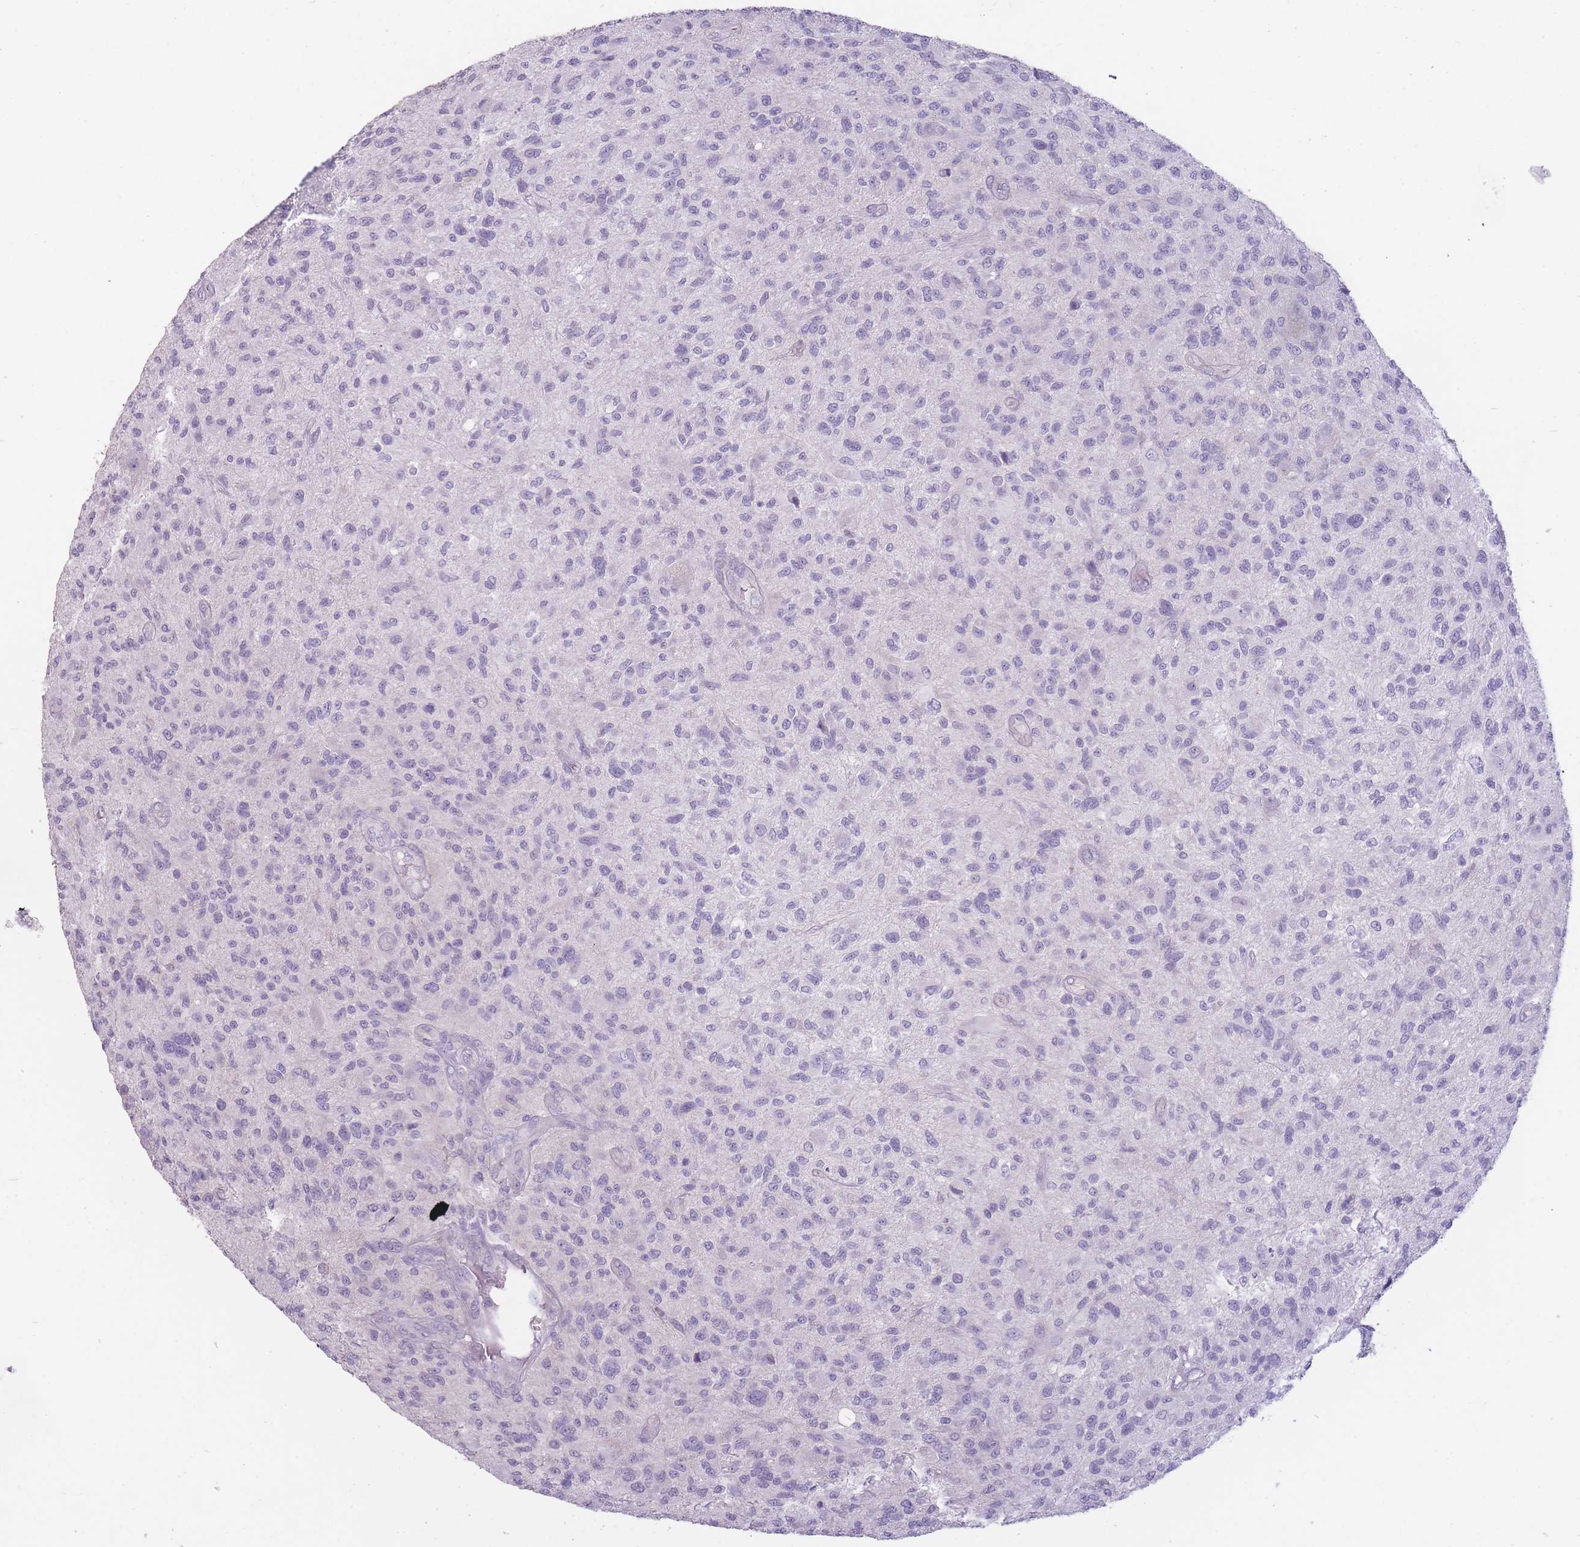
{"staining": {"intensity": "negative", "quantity": "none", "location": "none"}, "tissue": "glioma", "cell_type": "Tumor cells", "image_type": "cancer", "snomed": [{"axis": "morphology", "description": "Glioma, malignant, High grade"}, {"axis": "topography", "description": "Brain"}], "caption": "Tumor cells show no significant protein staining in malignant glioma (high-grade).", "gene": "DCANP1", "patient": {"sex": "male", "age": 47}}